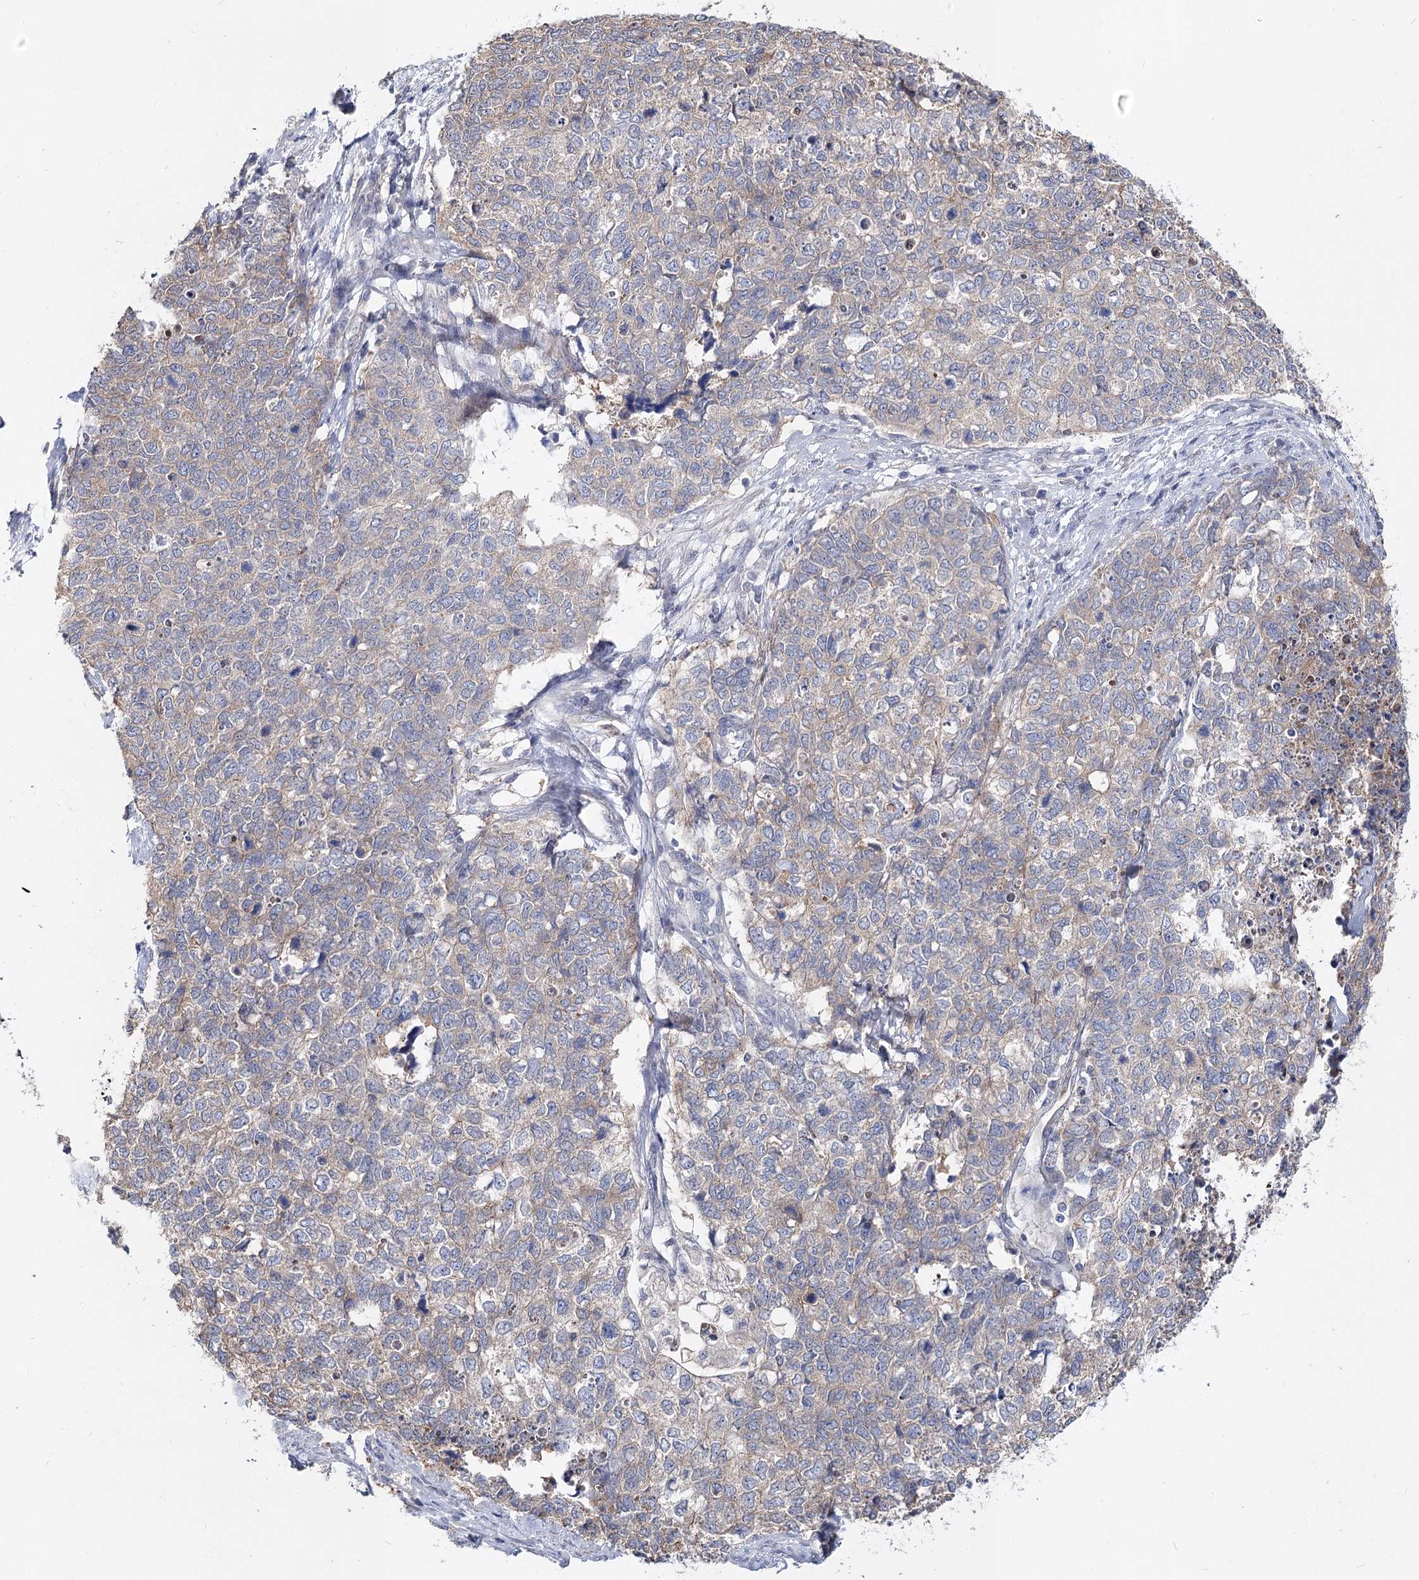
{"staining": {"intensity": "weak", "quantity": "<25%", "location": "cytoplasmic/membranous"}, "tissue": "cervical cancer", "cell_type": "Tumor cells", "image_type": "cancer", "snomed": [{"axis": "morphology", "description": "Squamous cell carcinoma, NOS"}, {"axis": "topography", "description": "Cervix"}], "caption": "The immunohistochemistry image has no significant expression in tumor cells of cervical squamous cell carcinoma tissue.", "gene": "UGP2", "patient": {"sex": "female", "age": 63}}